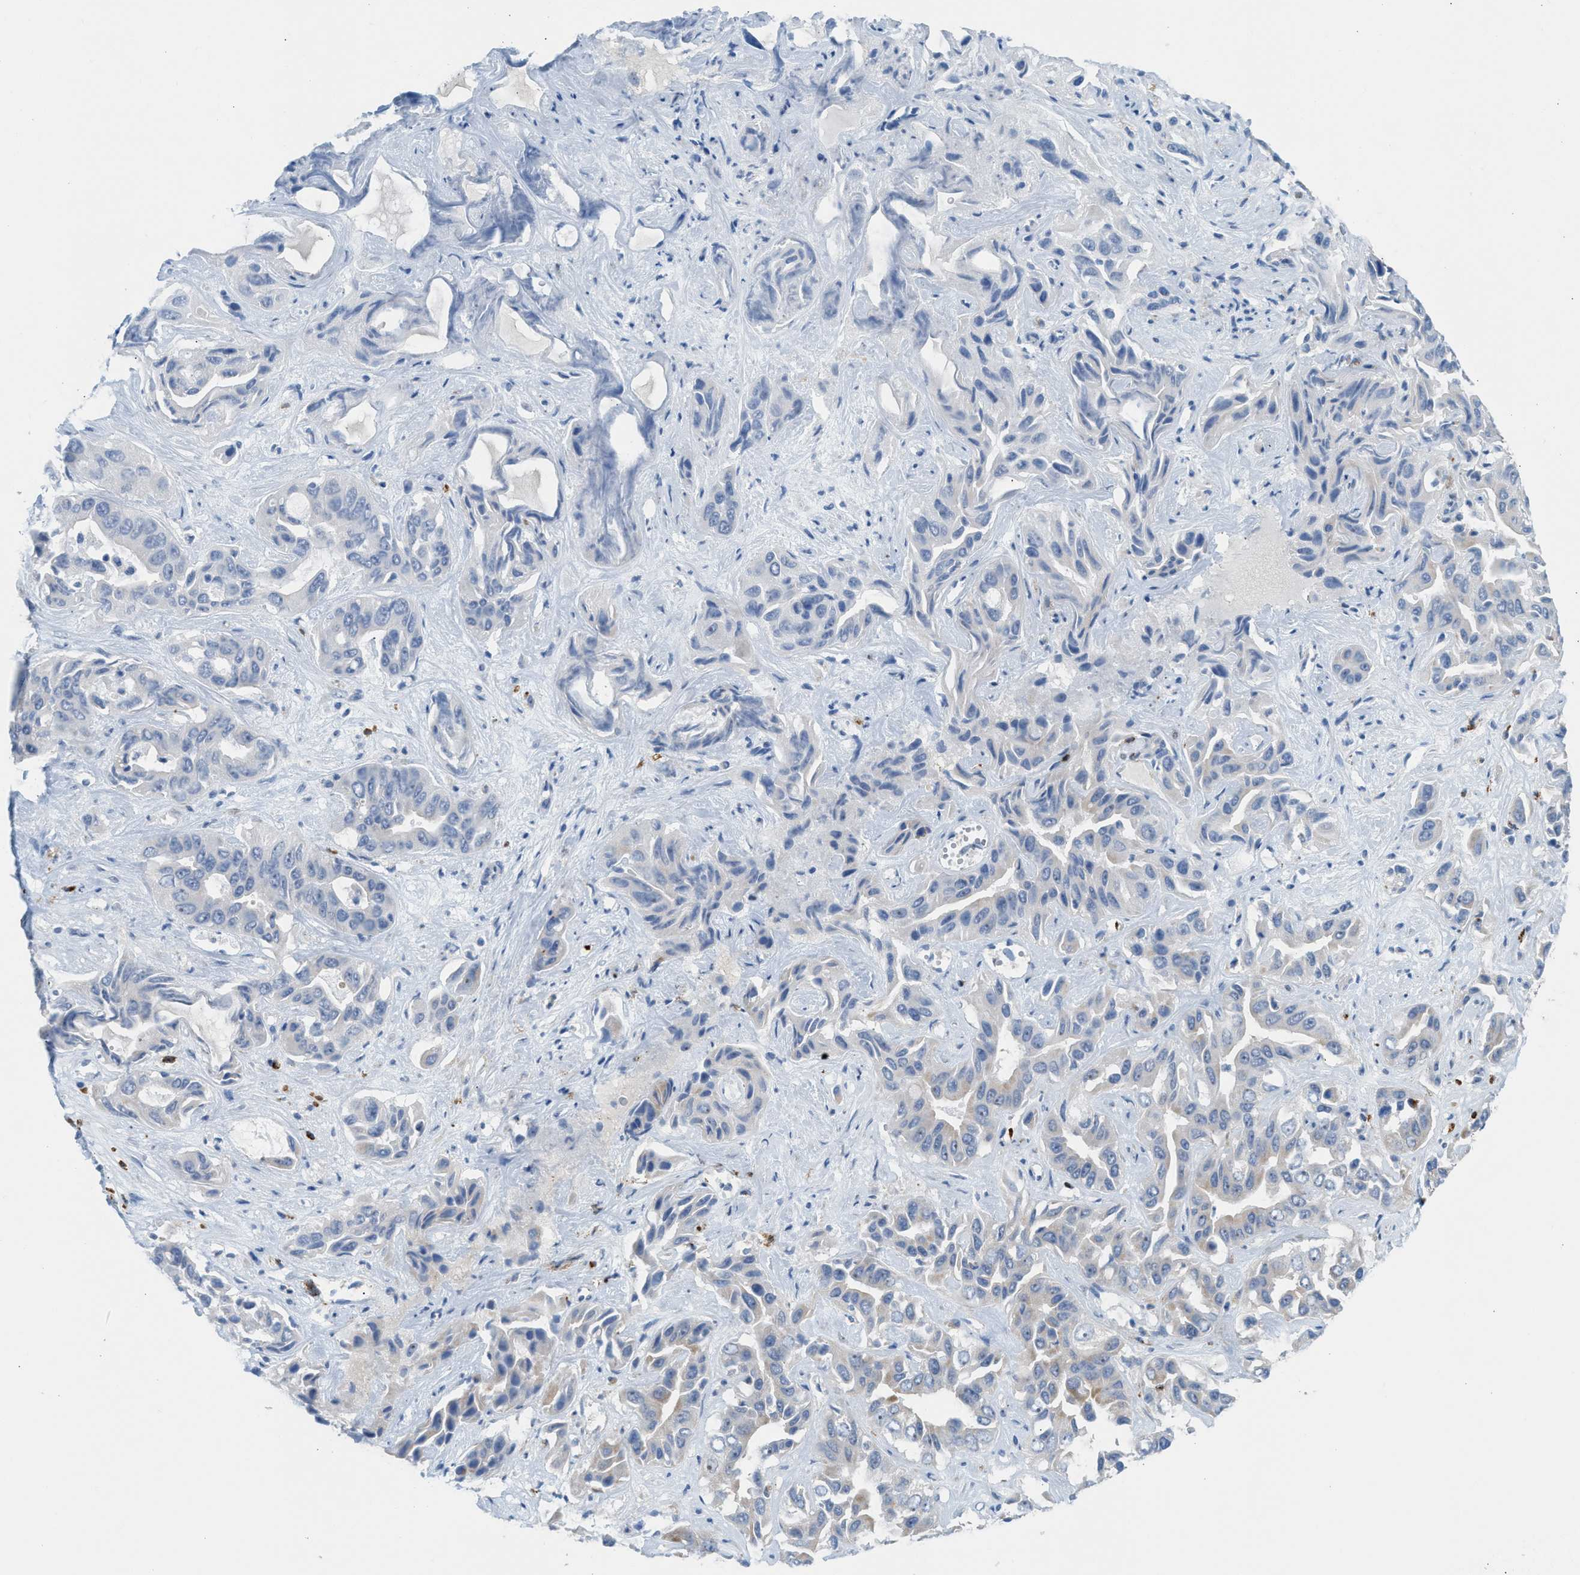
{"staining": {"intensity": "moderate", "quantity": "<25%", "location": "cytoplasmic/membranous"}, "tissue": "liver cancer", "cell_type": "Tumor cells", "image_type": "cancer", "snomed": [{"axis": "morphology", "description": "Cholangiocarcinoma"}, {"axis": "topography", "description": "Liver"}], "caption": "Tumor cells reveal low levels of moderate cytoplasmic/membranous staining in about <25% of cells in liver cancer.", "gene": "TPH1", "patient": {"sex": "female", "age": 52}}